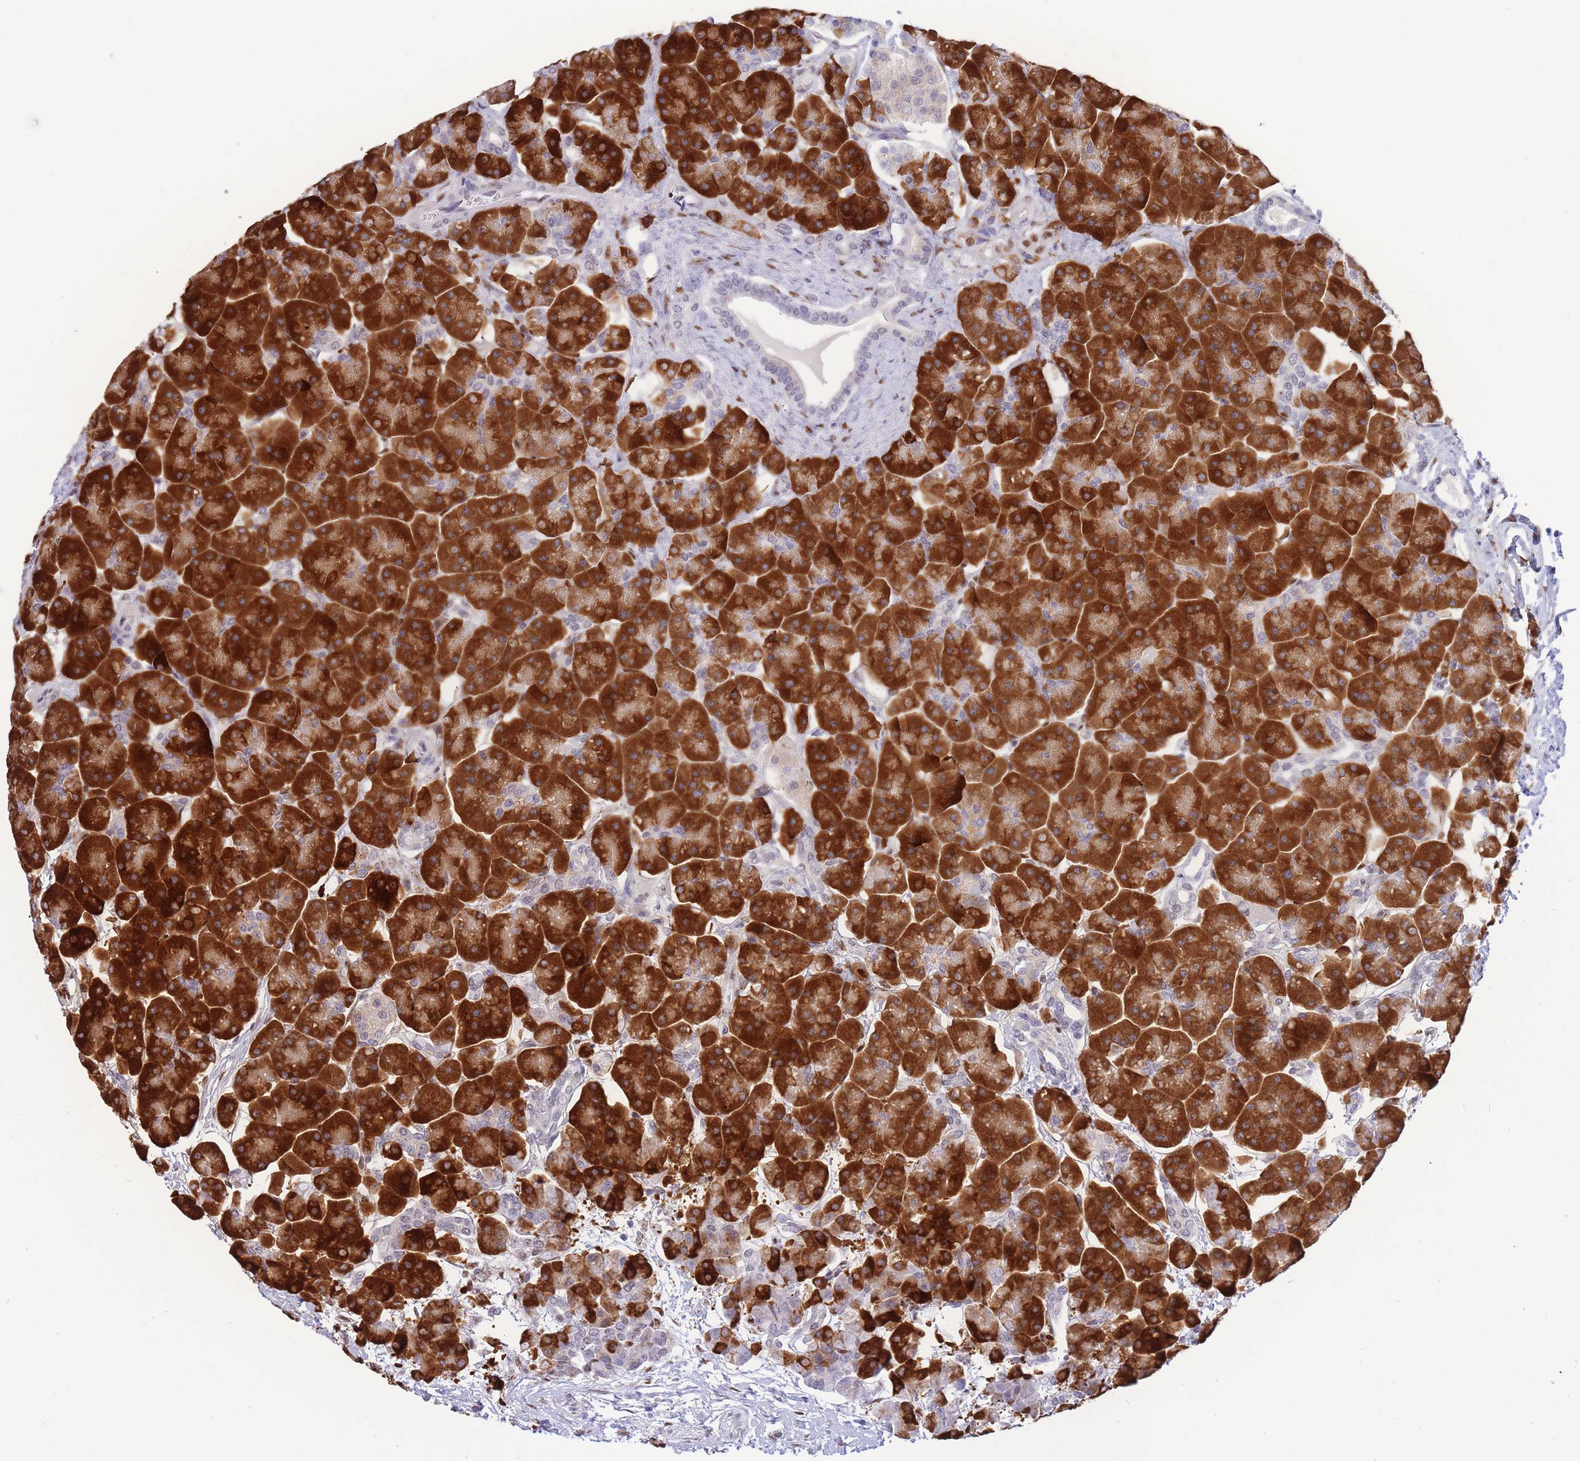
{"staining": {"intensity": "strong", "quantity": ">75%", "location": "cytoplasmic/membranous"}, "tissue": "pancreas", "cell_type": "Exocrine glandular cells", "image_type": "normal", "snomed": [{"axis": "morphology", "description": "Normal tissue, NOS"}, {"axis": "topography", "description": "Pancreas"}], "caption": "Immunohistochemistry (IHC) photomicrograph of benign pancreas: human pancreas stained using IHC exhibits high levels of strong protein expression localized specifically in the cytoplasmic/membranous of exocrine glandular cells, appearing as a cytoplasmic/membranous brown color.", "gene": "FAM153A", "patient": {"sex": "male", "age": 66}}